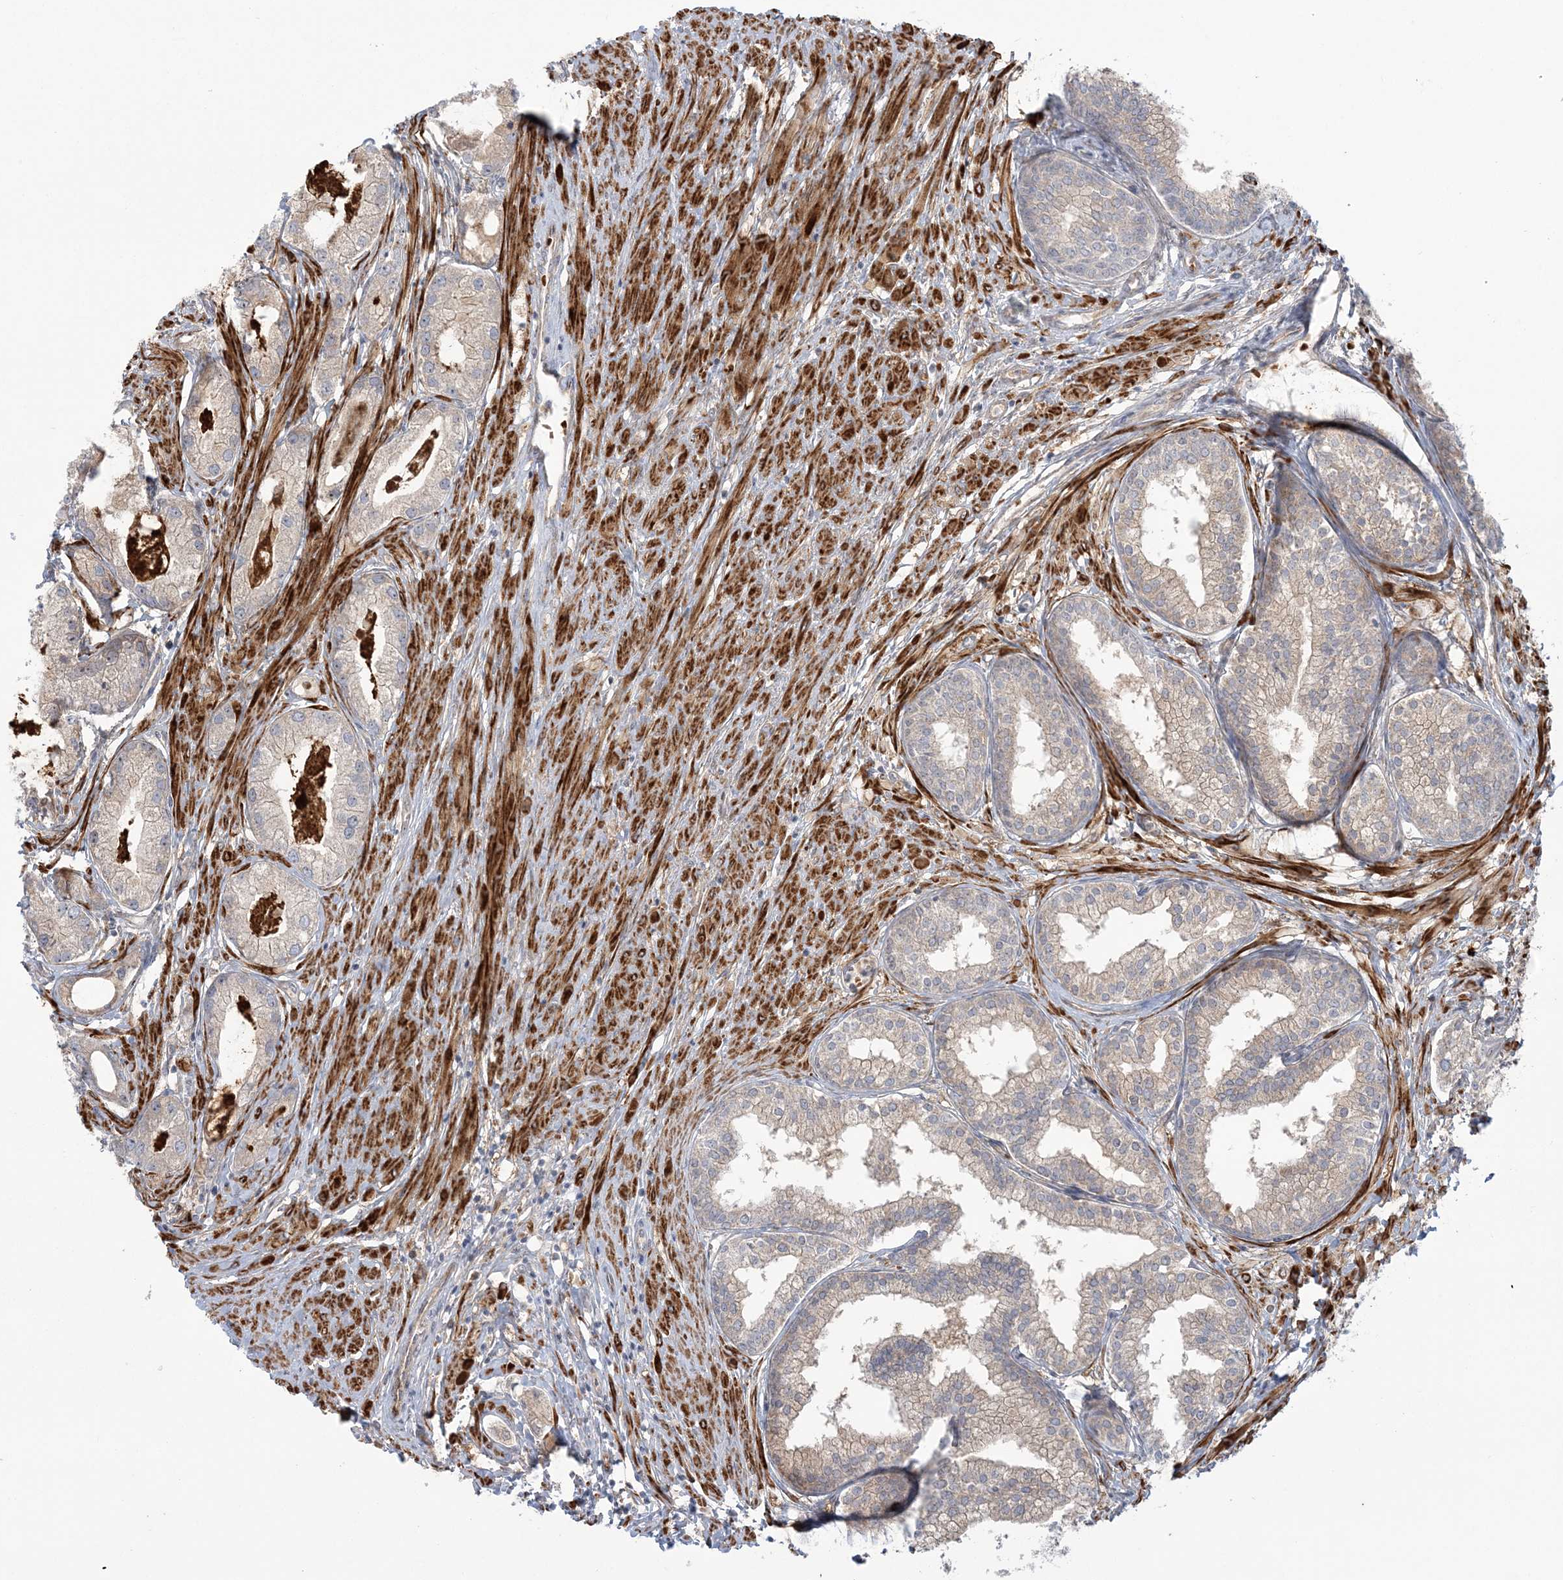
{"staining": {"intensity": "weak", "quantity": "<25%", "location": "cytoplasmic/membranous"}, "tissue": "prostate cancer", "cell_type": "Tumor cells", "image_type": "cancer", "snomed": [{"axis": "morphology", "description": "Adenocarcinoma, Low grade"}, {"axis": "topography", "description": "Prostate"}], "caption": "This photomicrograph is of prostate cancer stained with immunohistochemistry to label a protein in brown with the nuclei are counter-stained blue. There is no positivity in tumor cells. Nuclei are stained in blue.", "gene": "NUDT9", "patient": {"sex": "male", "age": 62}}